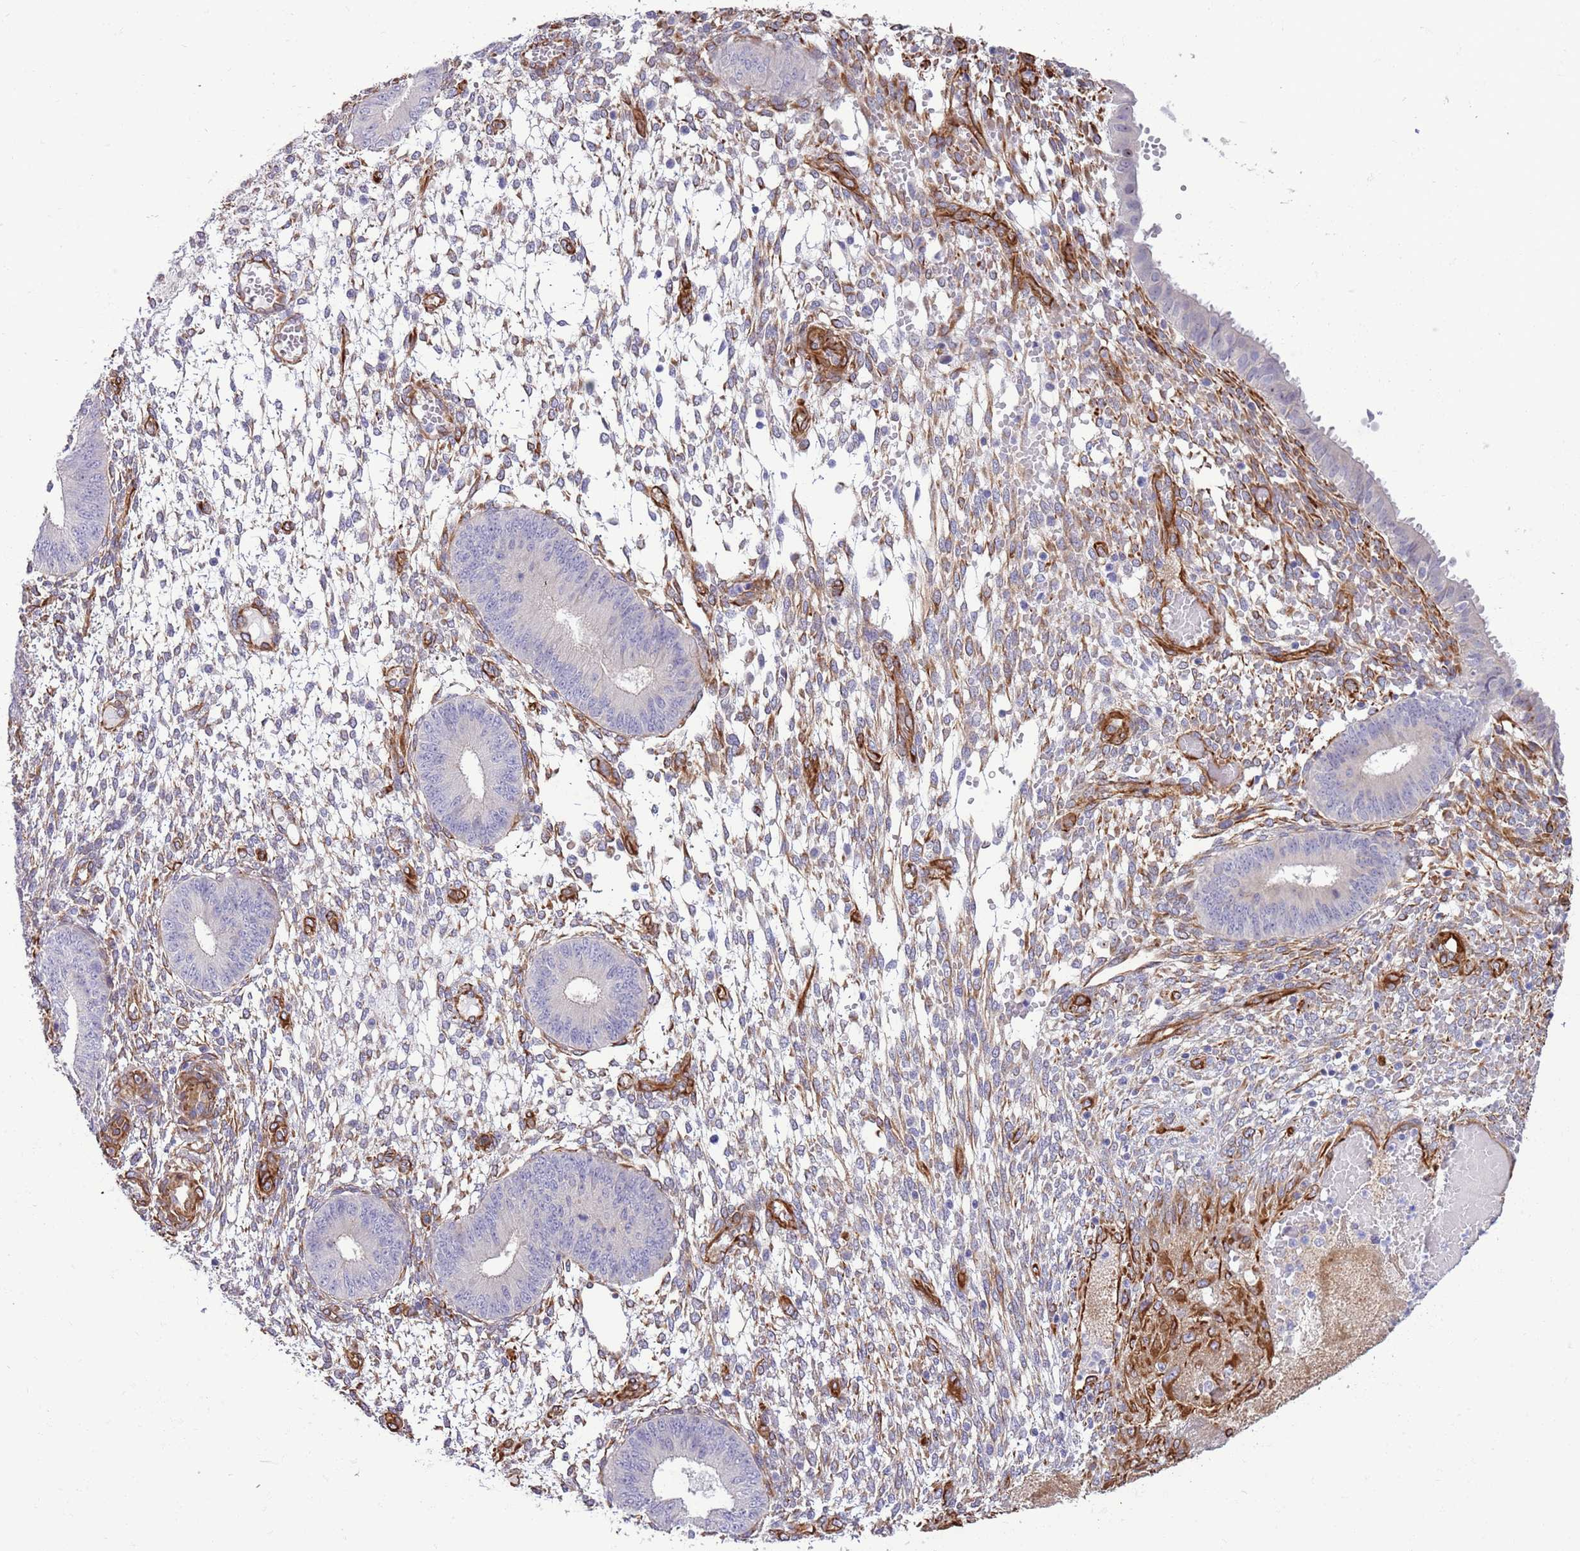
{"staining": {"intensity": "negative", "quantity": "none", "location": "none"}, "tissue": "endometrium", "cell_type": "Cells in endometrial stroma", "image_type": "normal", "snomed": [{"axis": "morphology", "description": "Normal tissue, NOS"}, {"axis": "topography", "description": "Endometrium"}], "caption": "Cells in endometrial stroma are negative for protein expression in benign human endometrium. (DAB immunohistochemistry (IHC) with hematoxylin counter stain).", "gene": "GAS2L3", "patient": {"sex": "female", "age": 49}}